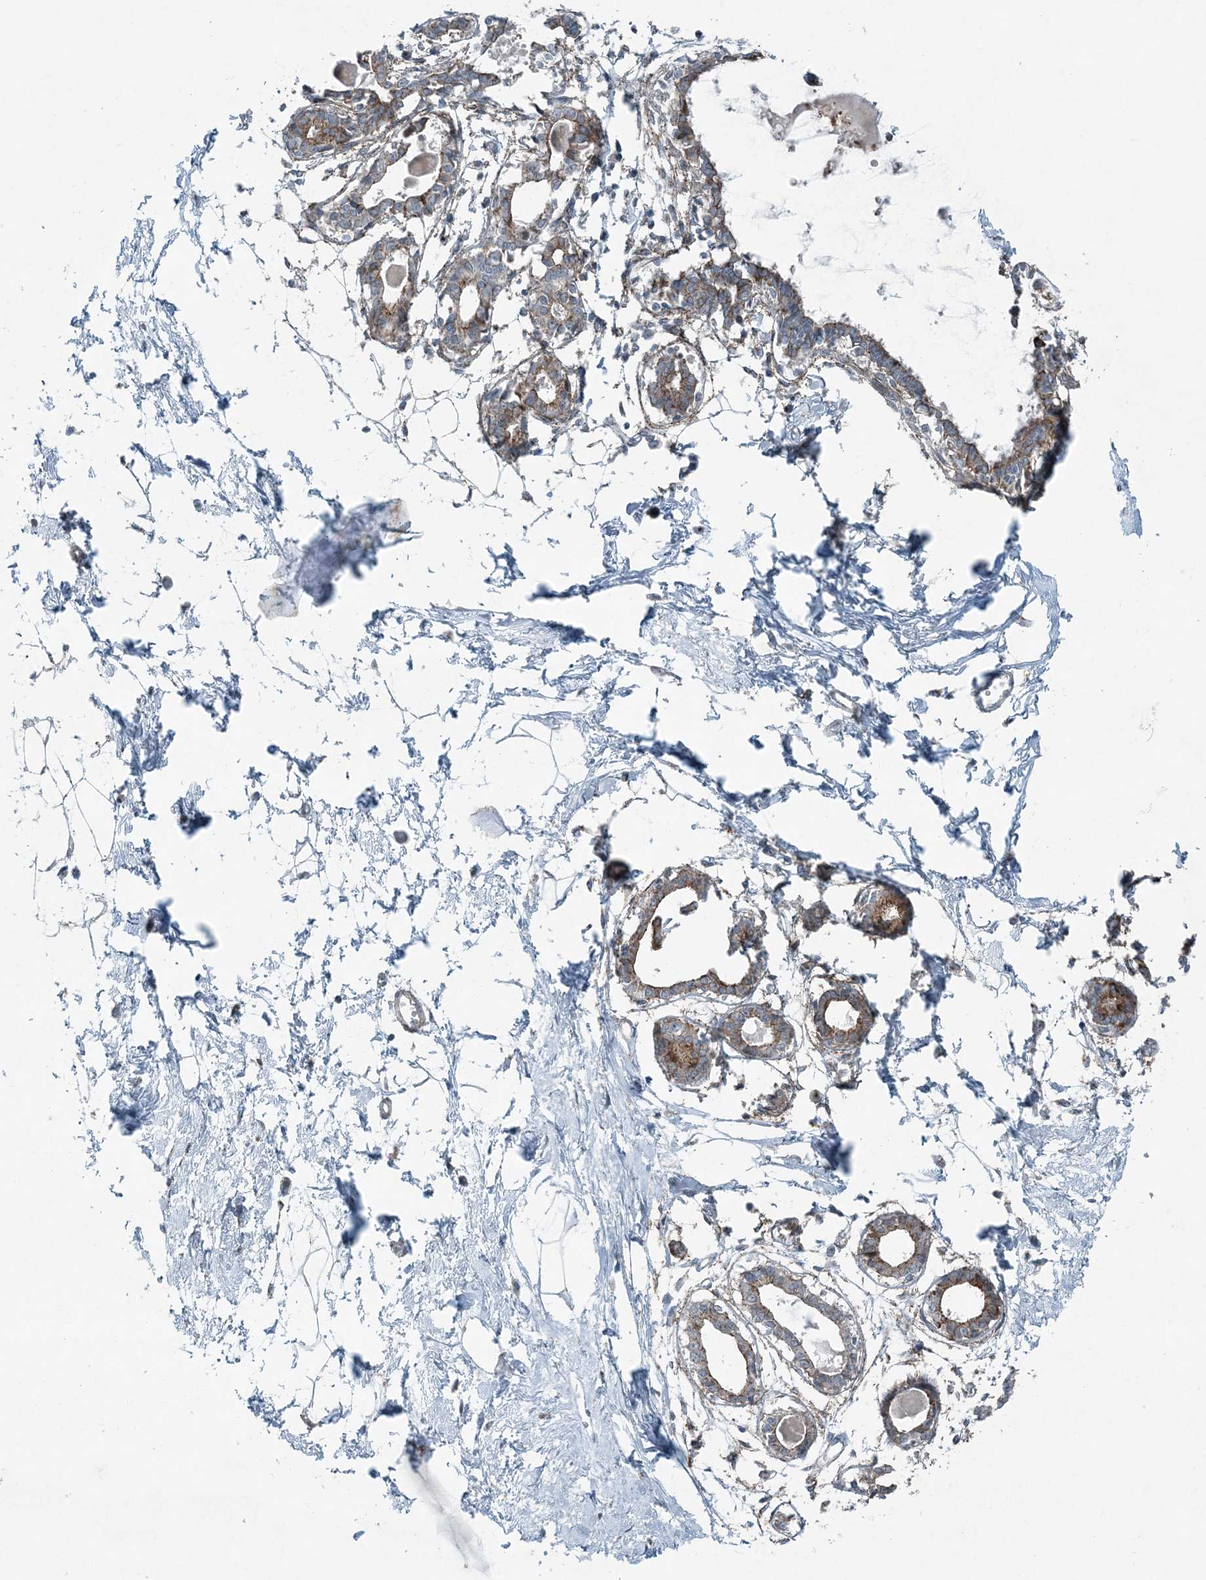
{"staining": {"intensity": "negative", "quantity": "none", "location": "none"}, "tissue": "breast", "cell_type": "Adipocytes", "image_type": "normal", "snomed": [{"axis": "morphology", "description": "Normal tissue, NOS"}, {"axis": "topography", "description": "Breast"}], "caption": "DAB immunohistochemical staining of benign human breast shows no significant positivity in adipocytes. (DAB immunohistochemistry (IHC) with hematoxylin counter stain).", "gene": "GCC2", "patient": {"sex": "female", "age": 45}}